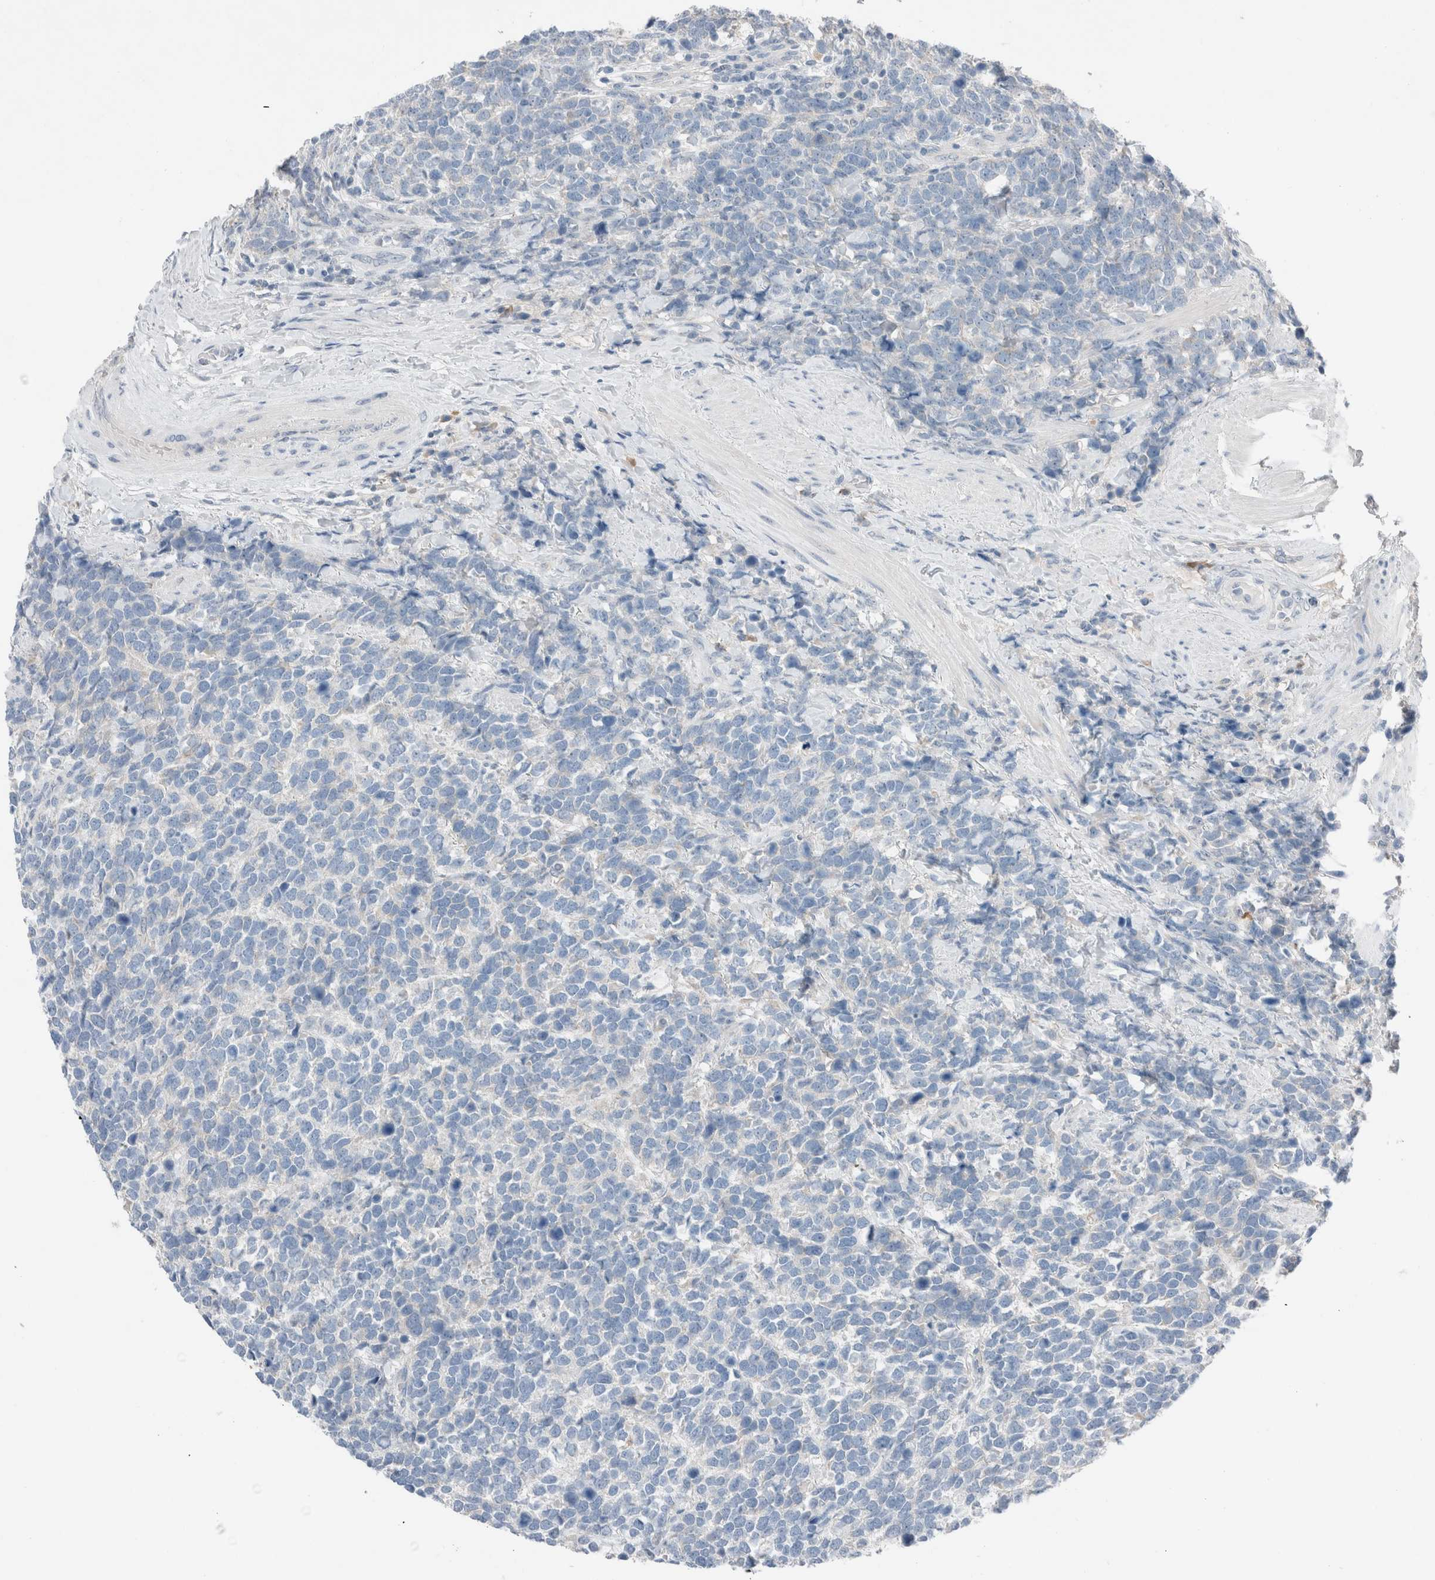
{"staining": {"intensity": "negative", "quantity": "none", "location": "none"}, "tissue": "urothelial cancer", "cell_type": "Tumor cells", "image_type": "cancer", "snomed": [{"axis": "morphology", "description": "Urothelial carcinoma, High grade"}, {"axis": "topography", "description": "Urinary bladder"}], "caption": "DAB immunohistochemical staining of human high-grade urothelial carcinoma displays no significant staining in tumor cells.", "gene": "DUOX1", "patient": {"sex": "female", "age": 82}}